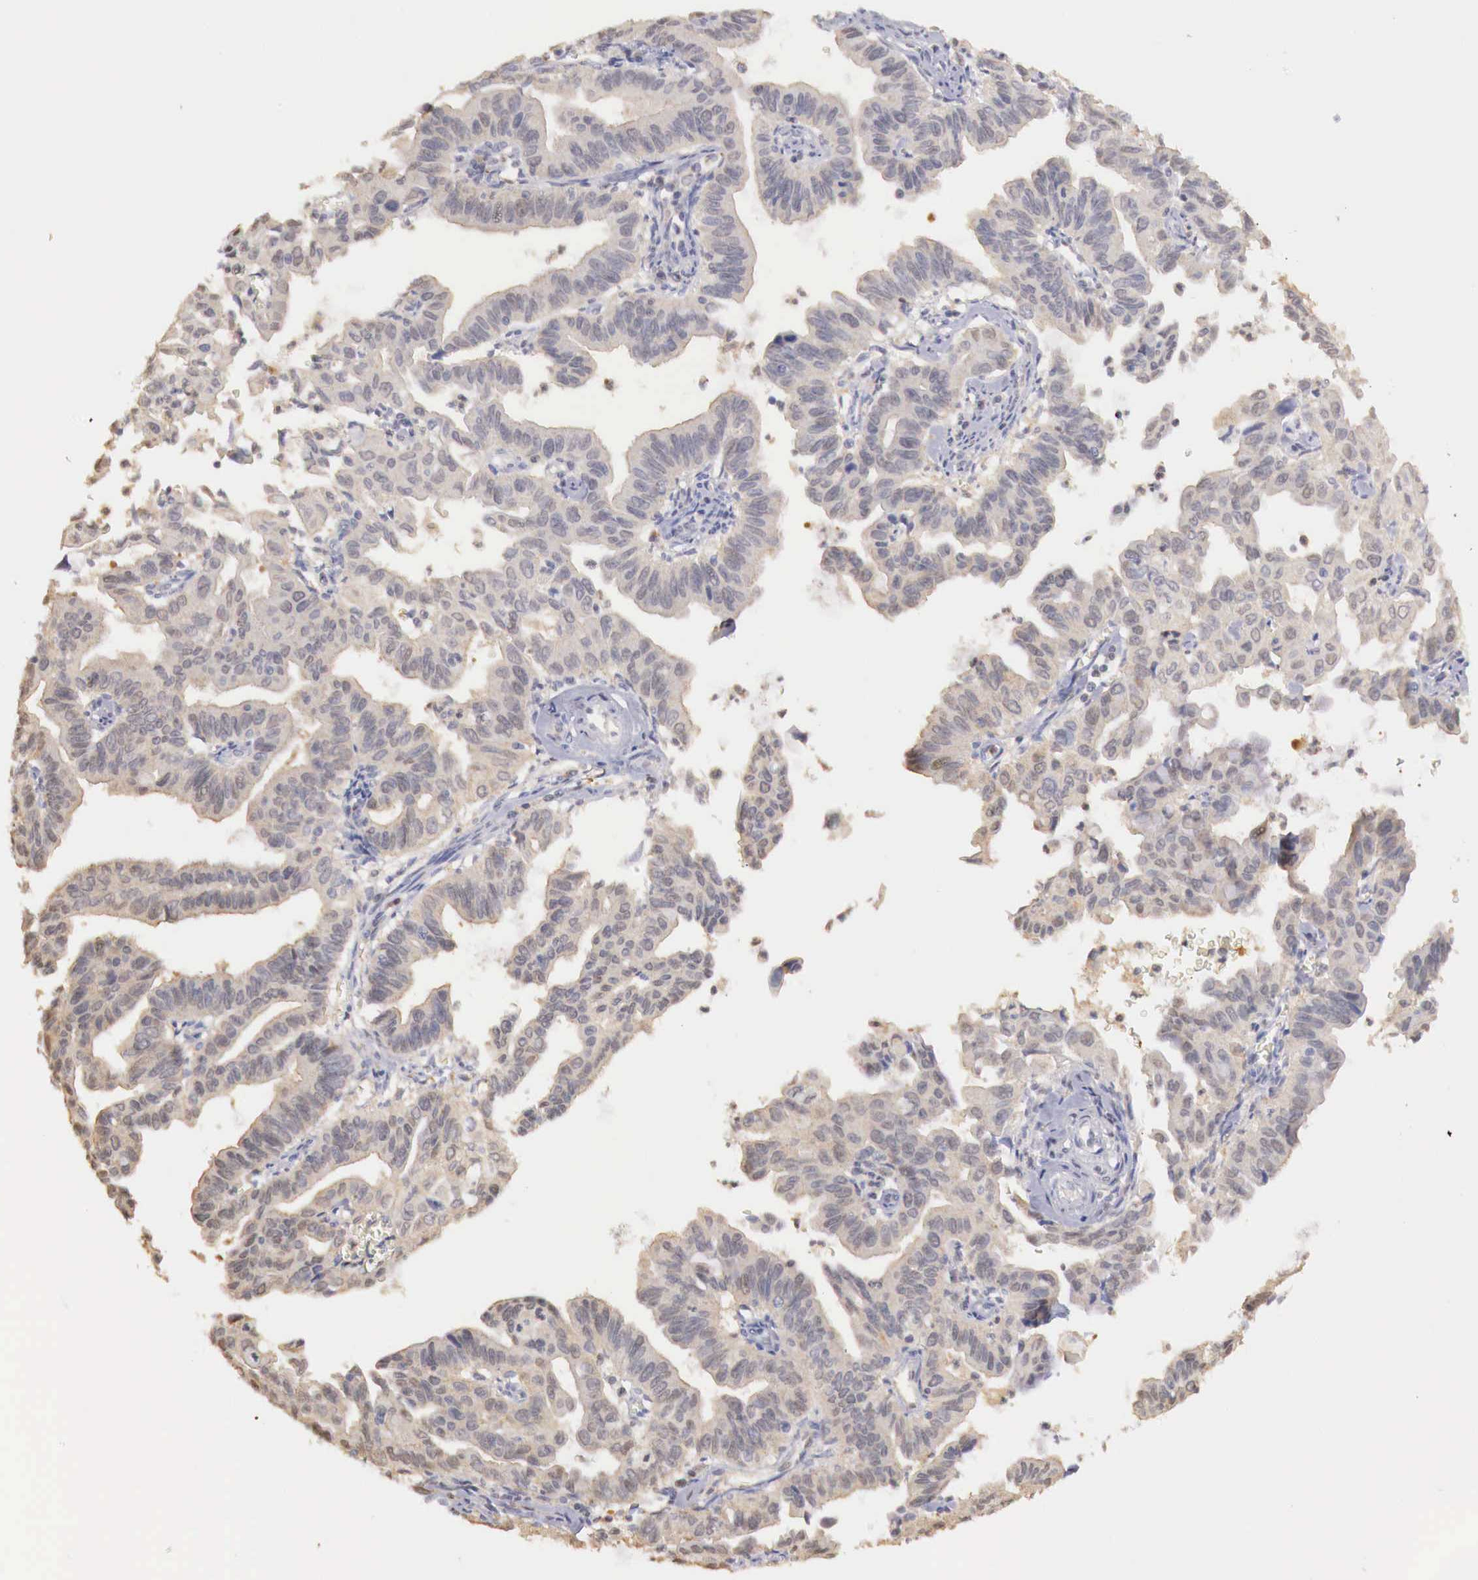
{"staining": {"intensity": "weak", "quantity": ">75%", "location": "cytoplasmic/membranous"}, "tissue": "cervical cancer", "cell_type": "Tumor cells", "image_type": "cancer", "snomed": [{"axis": "morphology", "description": "Normal tissue, NOS"}, {"axis": "morphology", "description": "Adenocarcinoma, NOS"}, {"axis": "topography", "description": "Cervix"}], "caption": "Immunohistochemical staining of adenocarcinoma (cervical) displays weak cytoplasmic/membranous protein staining in about >75% of tumor cells.", "gene": "TBC1D9", "patient": {"sex": "female", "age": 34}}